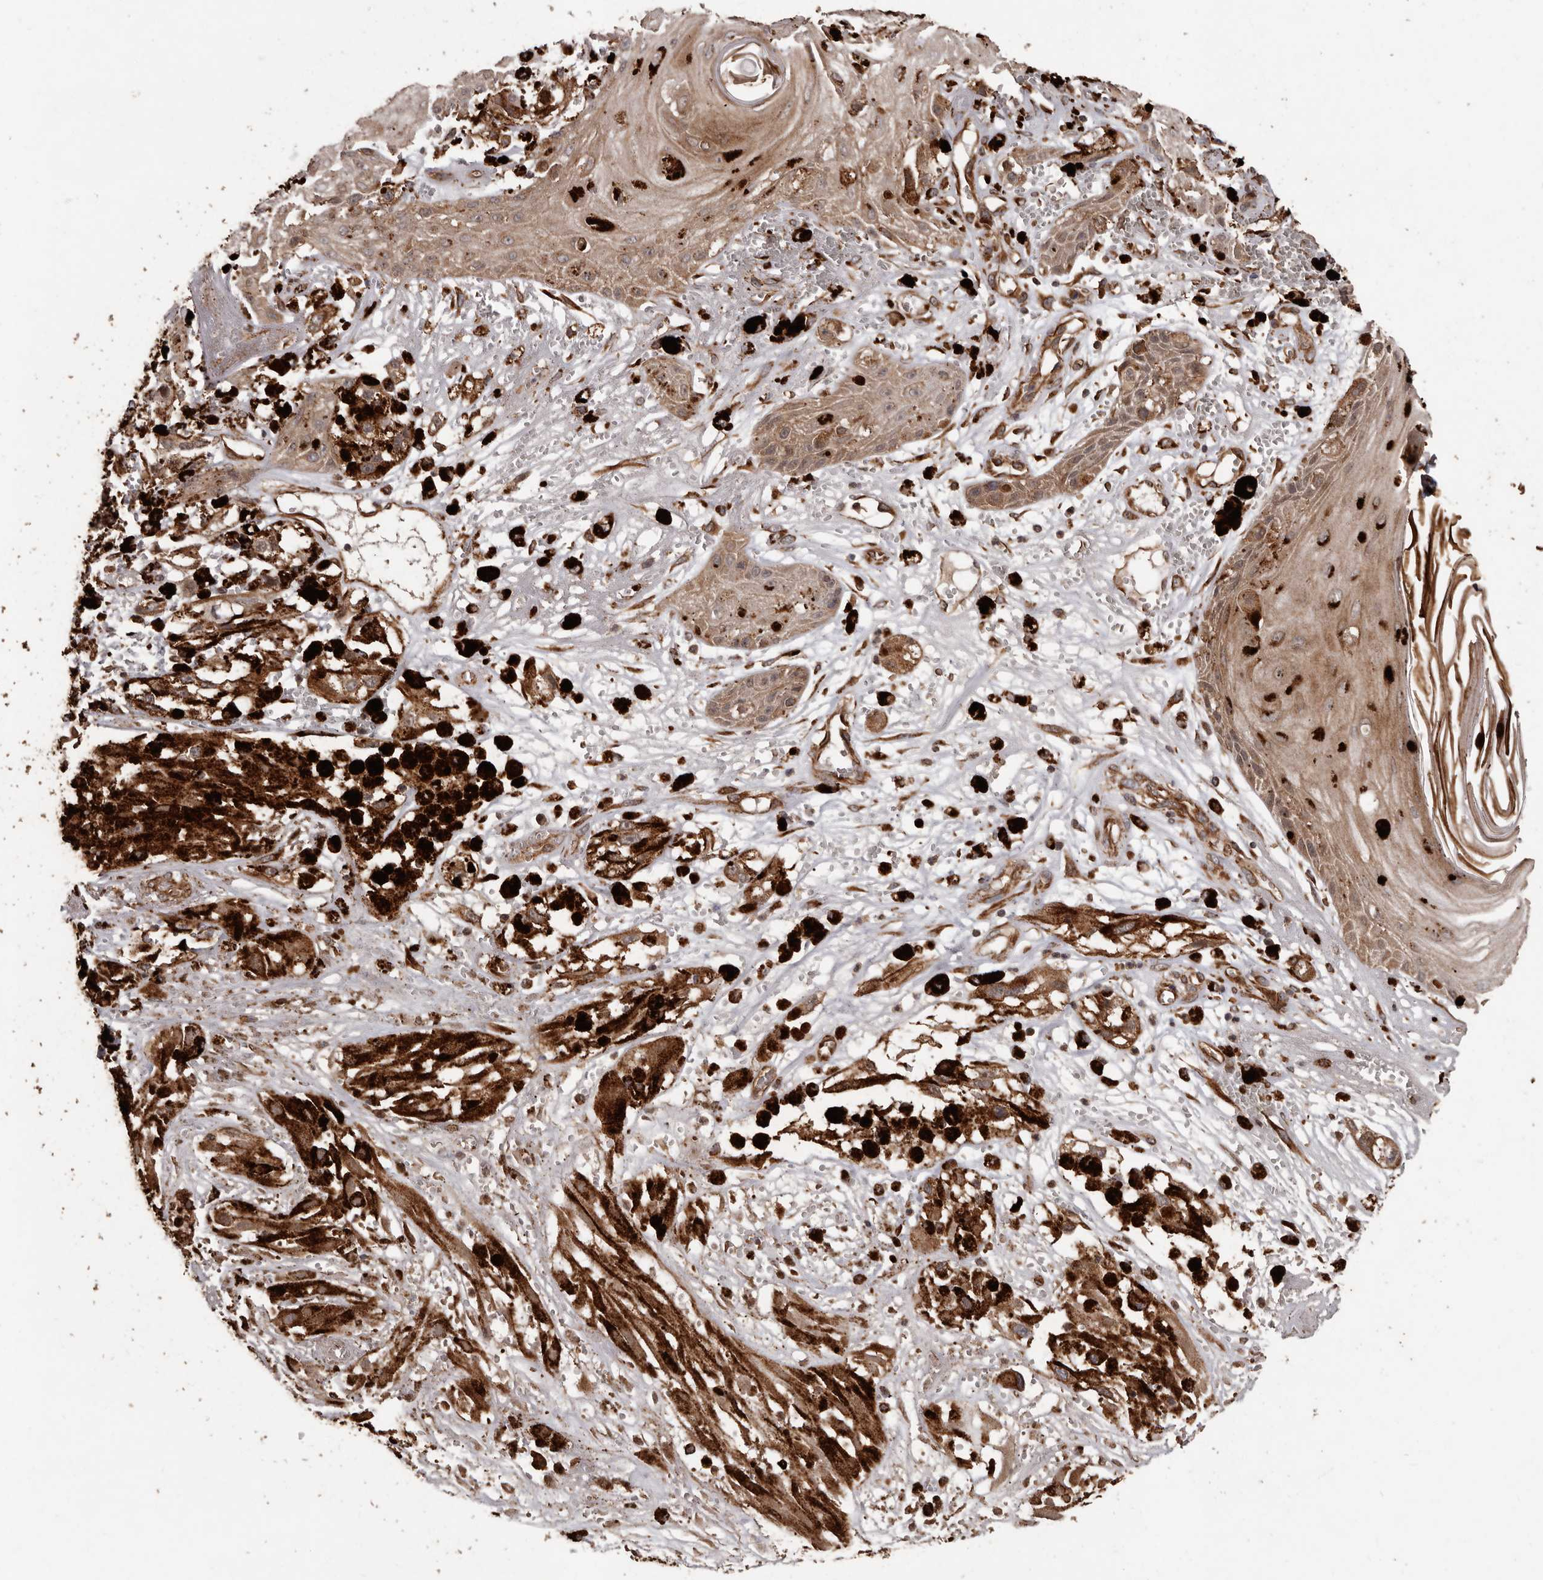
{"staining": {"intensity": "strong", "quantity": ">75%", "location": "cytoplasmic/membranous"}, "tissue": "melanoma", "cell_type": "Tumor cells", "image_type": "cancer", "snomed": [{"axis": "morphology", "description": "Malignant melanoma, NOS"}, {"axis": "topography", "description": "Skin"}], "caption": "Immunohistochemical staining of malignant melanoma displays high levels of strong cytoplasmic/membranous protein positivity in about >75% of tumor cells.", "gene": "BRAT1", "patient": {"sex": "male", "age": 88}}